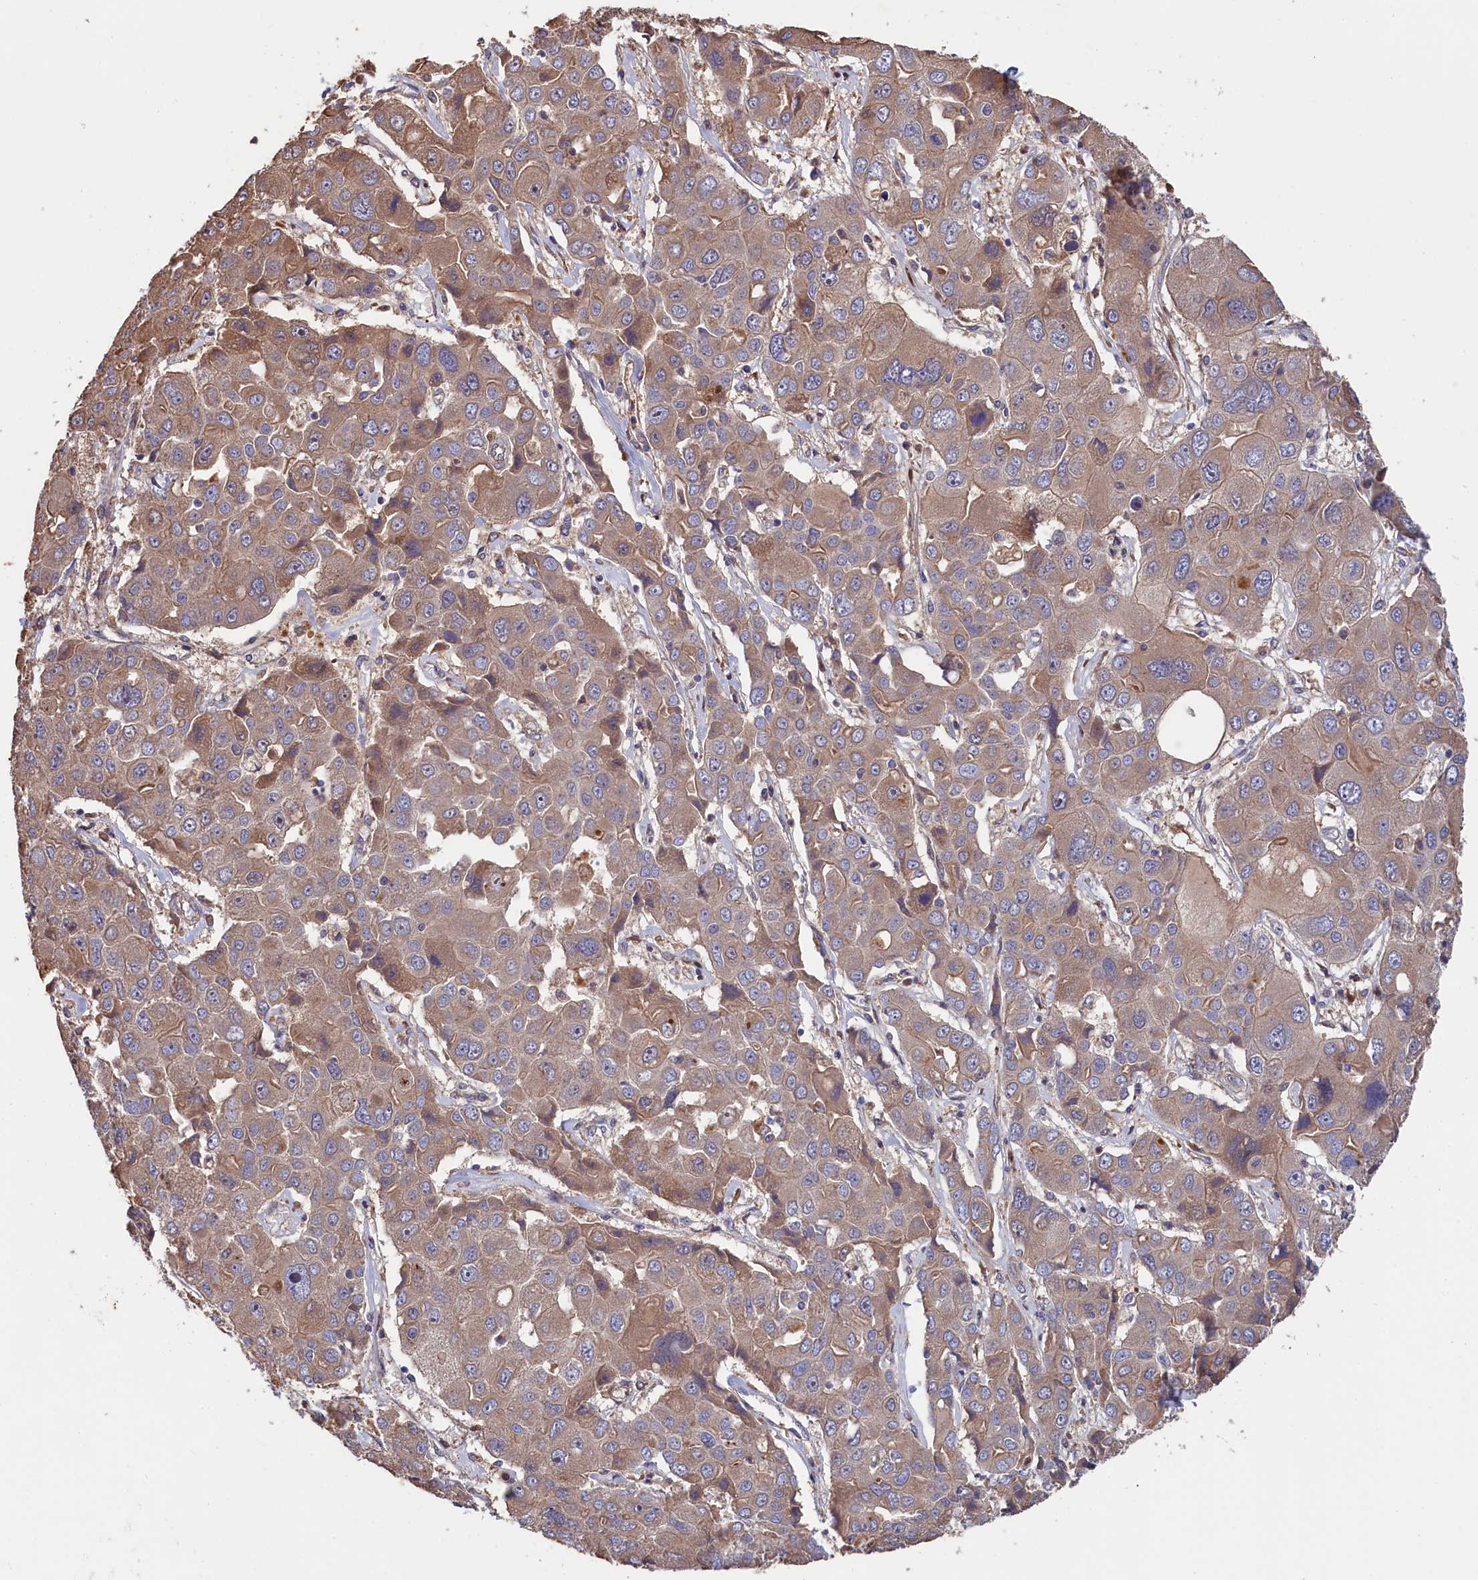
{"staining": {"intensity": "weak", "quantity": ">75%", "location": "cytoplasmic/membranous"}, "tissue": "liver cancer", "cell_type": "Tumor cells", "image_type": "cancer", "snomed": [{"axis": "morphology", "description": "Cholangiocarcinoma"}, {"axis": "topography", "description": "Liver"}], "caption": "A micrograph of human liver cancer (cholangiocarcinoma) stained for a protein exhibits weak cytoplasmic/membranous brown staining in tumor cells.", "gene": "GREB1L", "patient": {"sex": "male", "age": 67}}